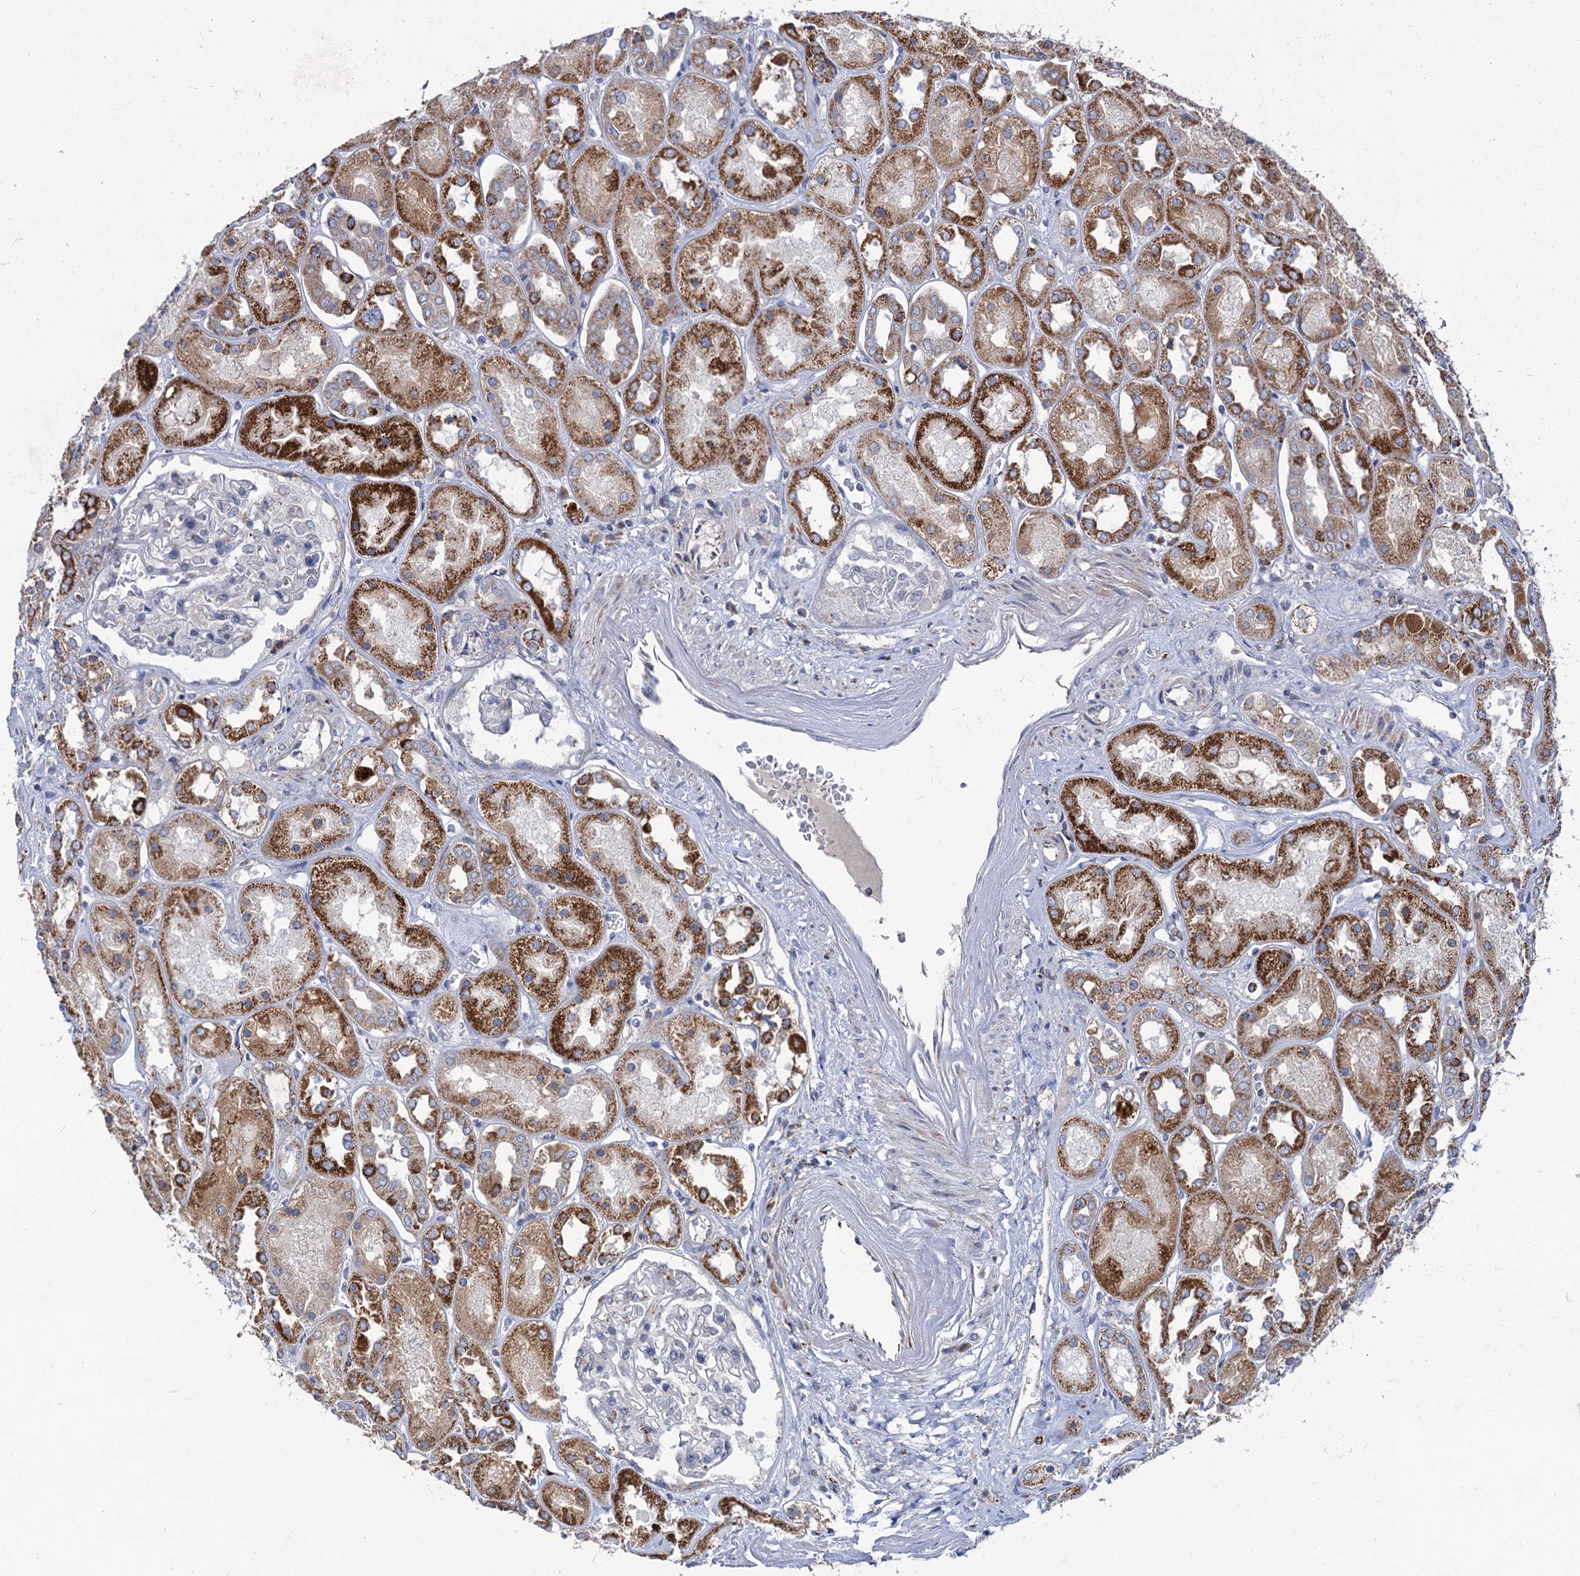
{"staining": {"intensity": "negative", "quantity": "none", "location": "none"}, "tissue": "kidney", "cell_type": "Cells in glomeruli", "image_type": "normal", "snomed": [{"axis": "morphology", "description": "Normal tissue, NOS"}, {"axis": "topography", "description": "Kidney"}], "caption": "Immunohistochemistry image of normal kidney stained for a protein (brown), which reveals no positivity in cells in glomeruli.", "gene": "ANKS3", "patient": {"sex": "male", "age": 70}}